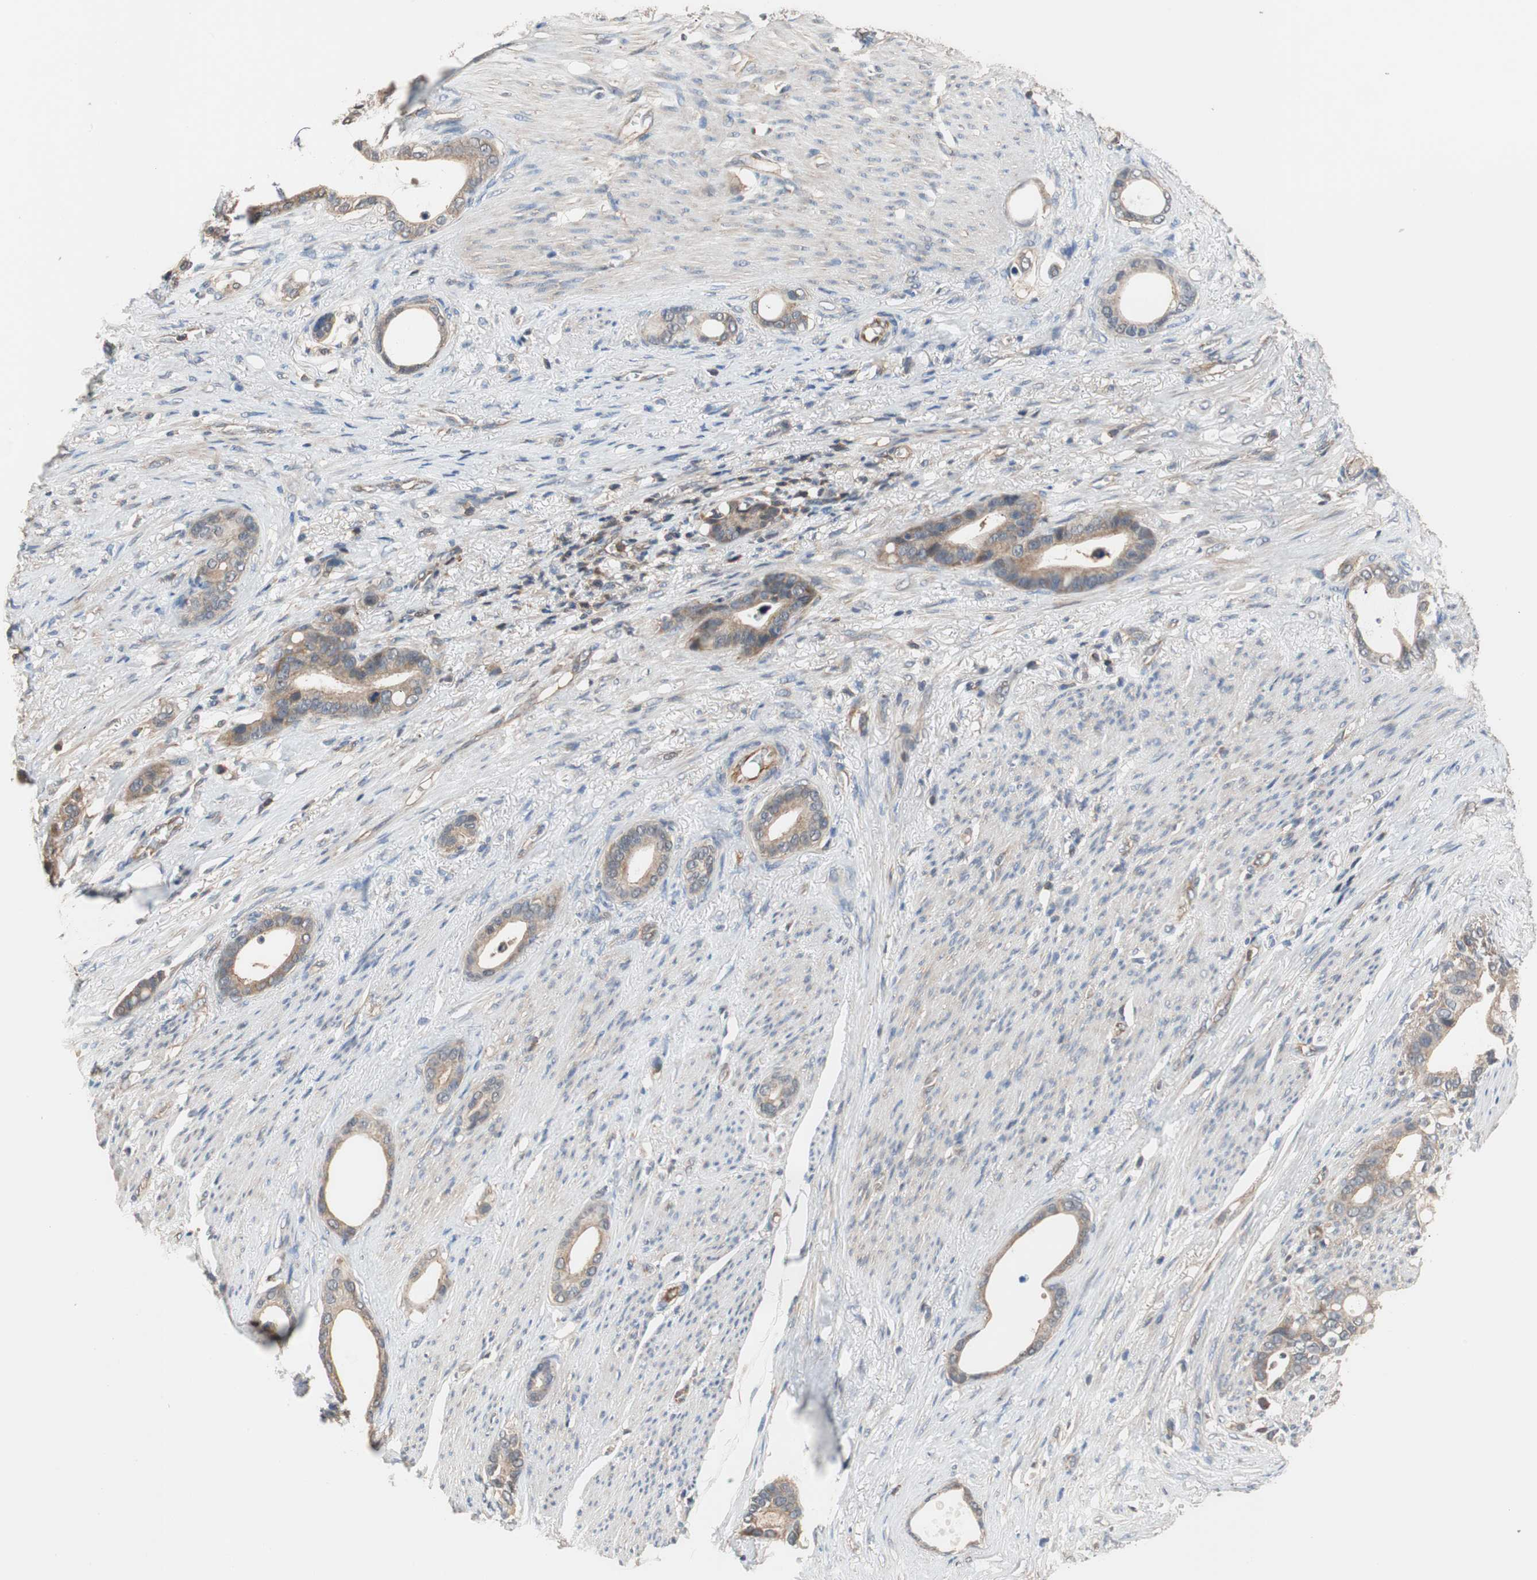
{"staining": {"intensity": "moderate", "quantity": ">75%", "location": "cytoplasmic/membranous"}, "tissue": "stomach cancer", "cell_type": "Tumor cells", "image_type": "cancer", "snomed": [{"axis": "morphology", "description": "Adenocarcinoma, NOS"}, {"axis": "topography", "description": "Stomach"}], "caption": "Immunohistochemical staining of stomach cancer shows medium levels of moderate cytoplasmic/membranous staining in approximately >75% of tumor cells.", "gene": "MAP4K2", "patient": {"sex": "female", "age": 75}}